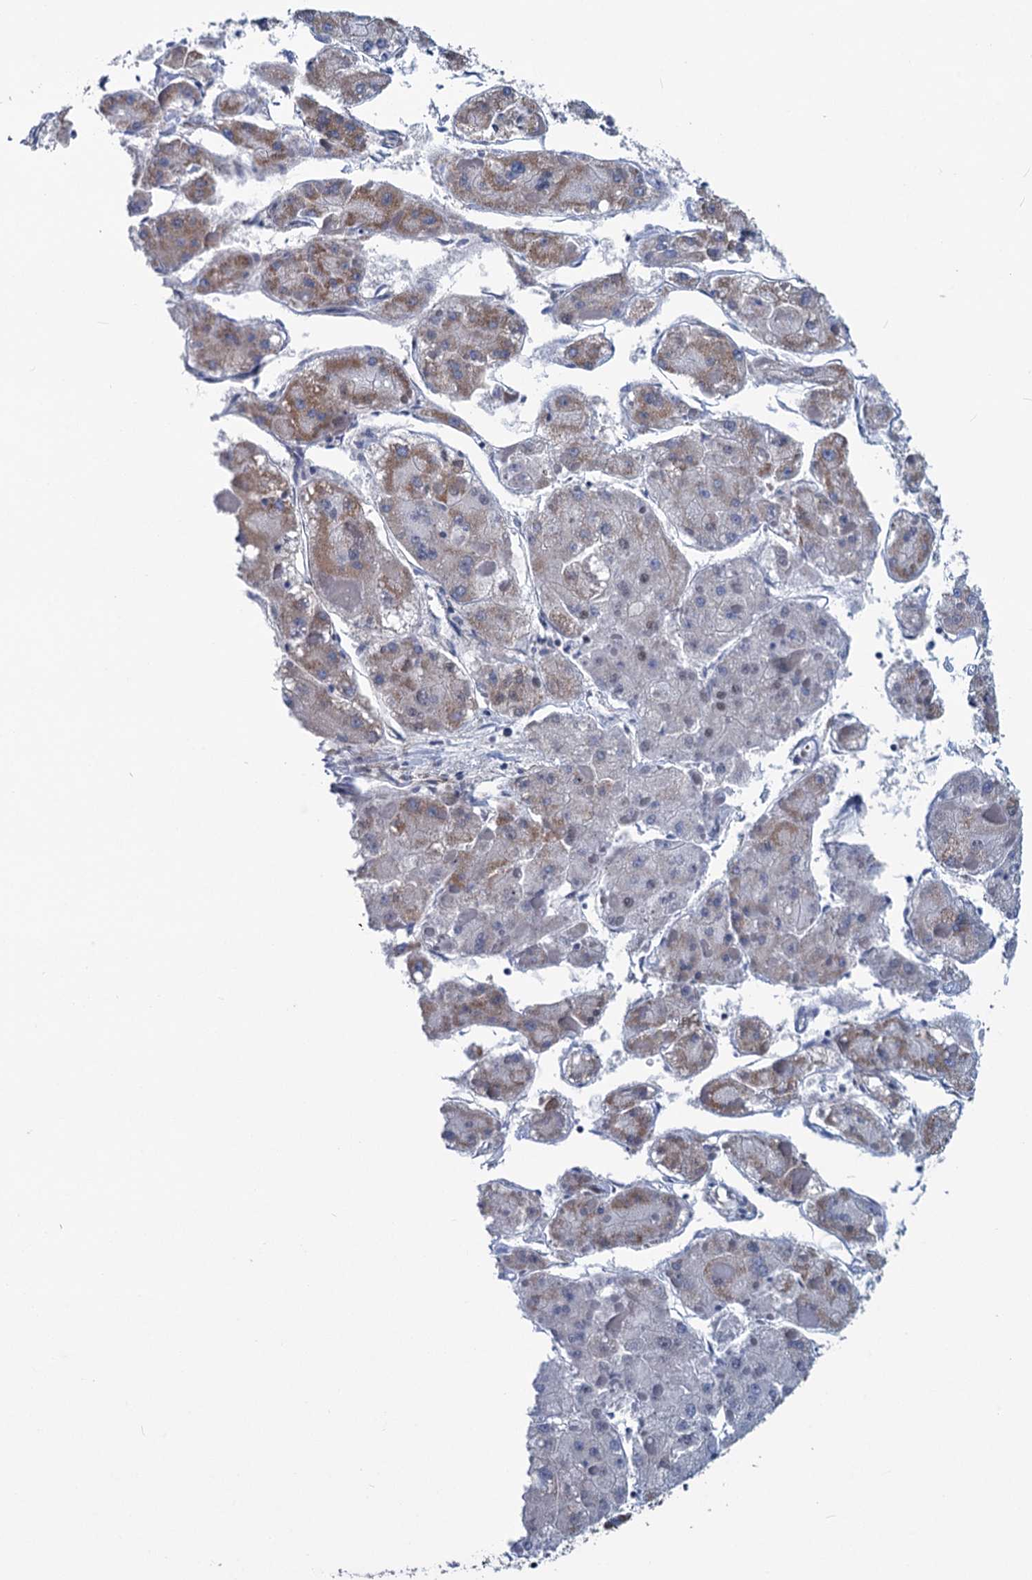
{"staining": {"intensity": "moderate", "quantity": "<25%", "location": "cytoplasmic/membranous"}, "tissue": "liver cancer", "cell_type": "Tumor cells", "image_type": "cancer", "snomed": [{"axis": "morphology", "description": "Carcinoma, Hepatocellular, NOS"}, {"axis": "topography", "description": "Liver"}], "caption": "An immunohistochemistry (IHC) histopathology image of neoplastic tissue is shown. Protein staining in brown labels moderate cytoplasmic/membranous positivity in liver cancer (hepatocellular carcinoma) within tumor cells. The protein of interest is stained brown, and the nuclei are stained in blue (DAB (3,3'-diaminobenzidine) IHC with brightfield microscopy, high magnification).", "gene": "MORN3", "patient": {"sex": "female", "age": 73}}